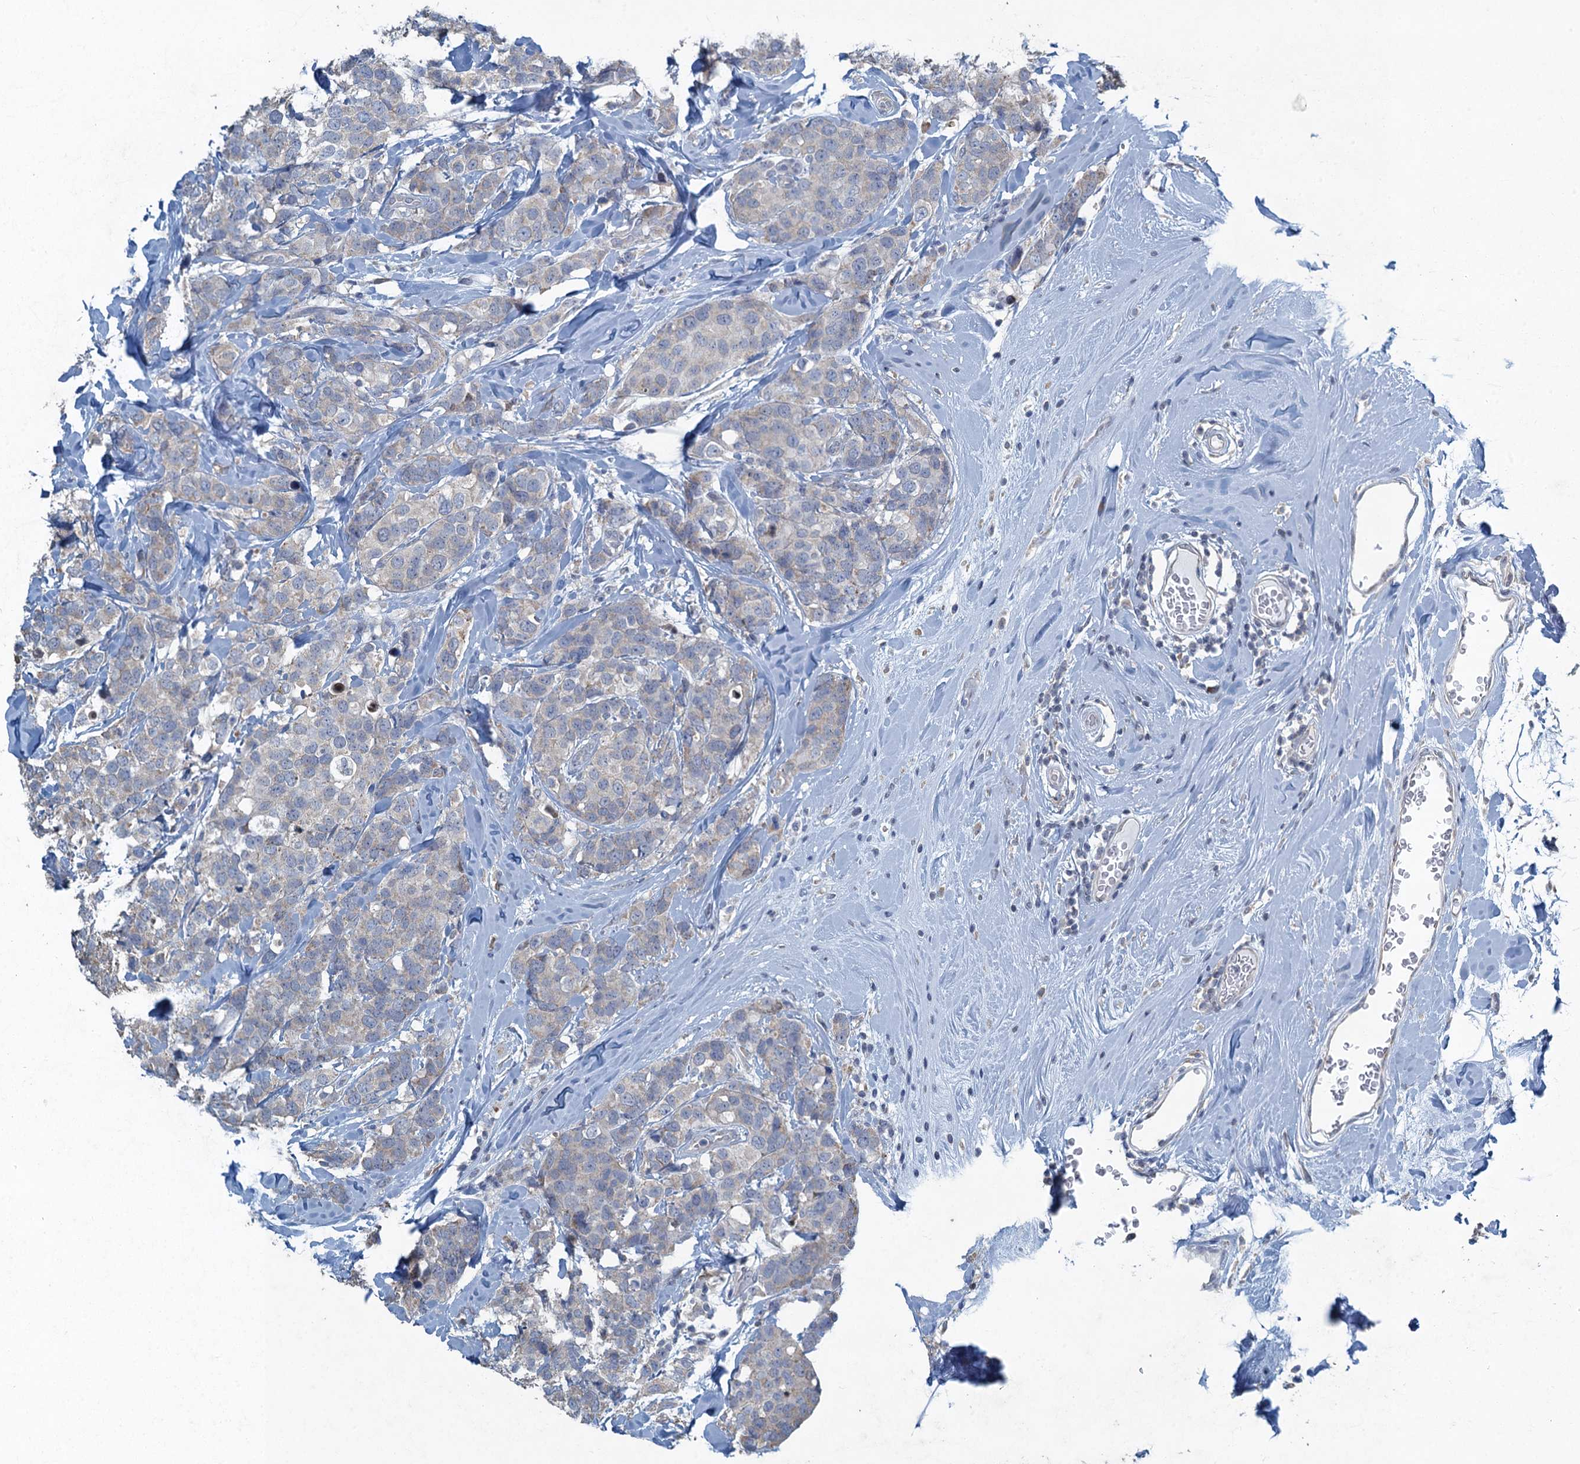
{"staining": {"intensity": "negative", "quantity": "none", "location": "none"}, "tissue": "breast cancer", "cell_type": "Tumor cells", "image_type": "cancer", "snomed": [{"axis": "morphology", "description": "Lobular carcinoma"}, {"axis": "topography", "description": "Breast"}], "caption": "This is an immunohistochemistry micrograph of breast cancer (lobular carcinoma). There is no staining in tumor cells.", "gene": "TEX35", "patient": {"sex": "female", "age": 59}}